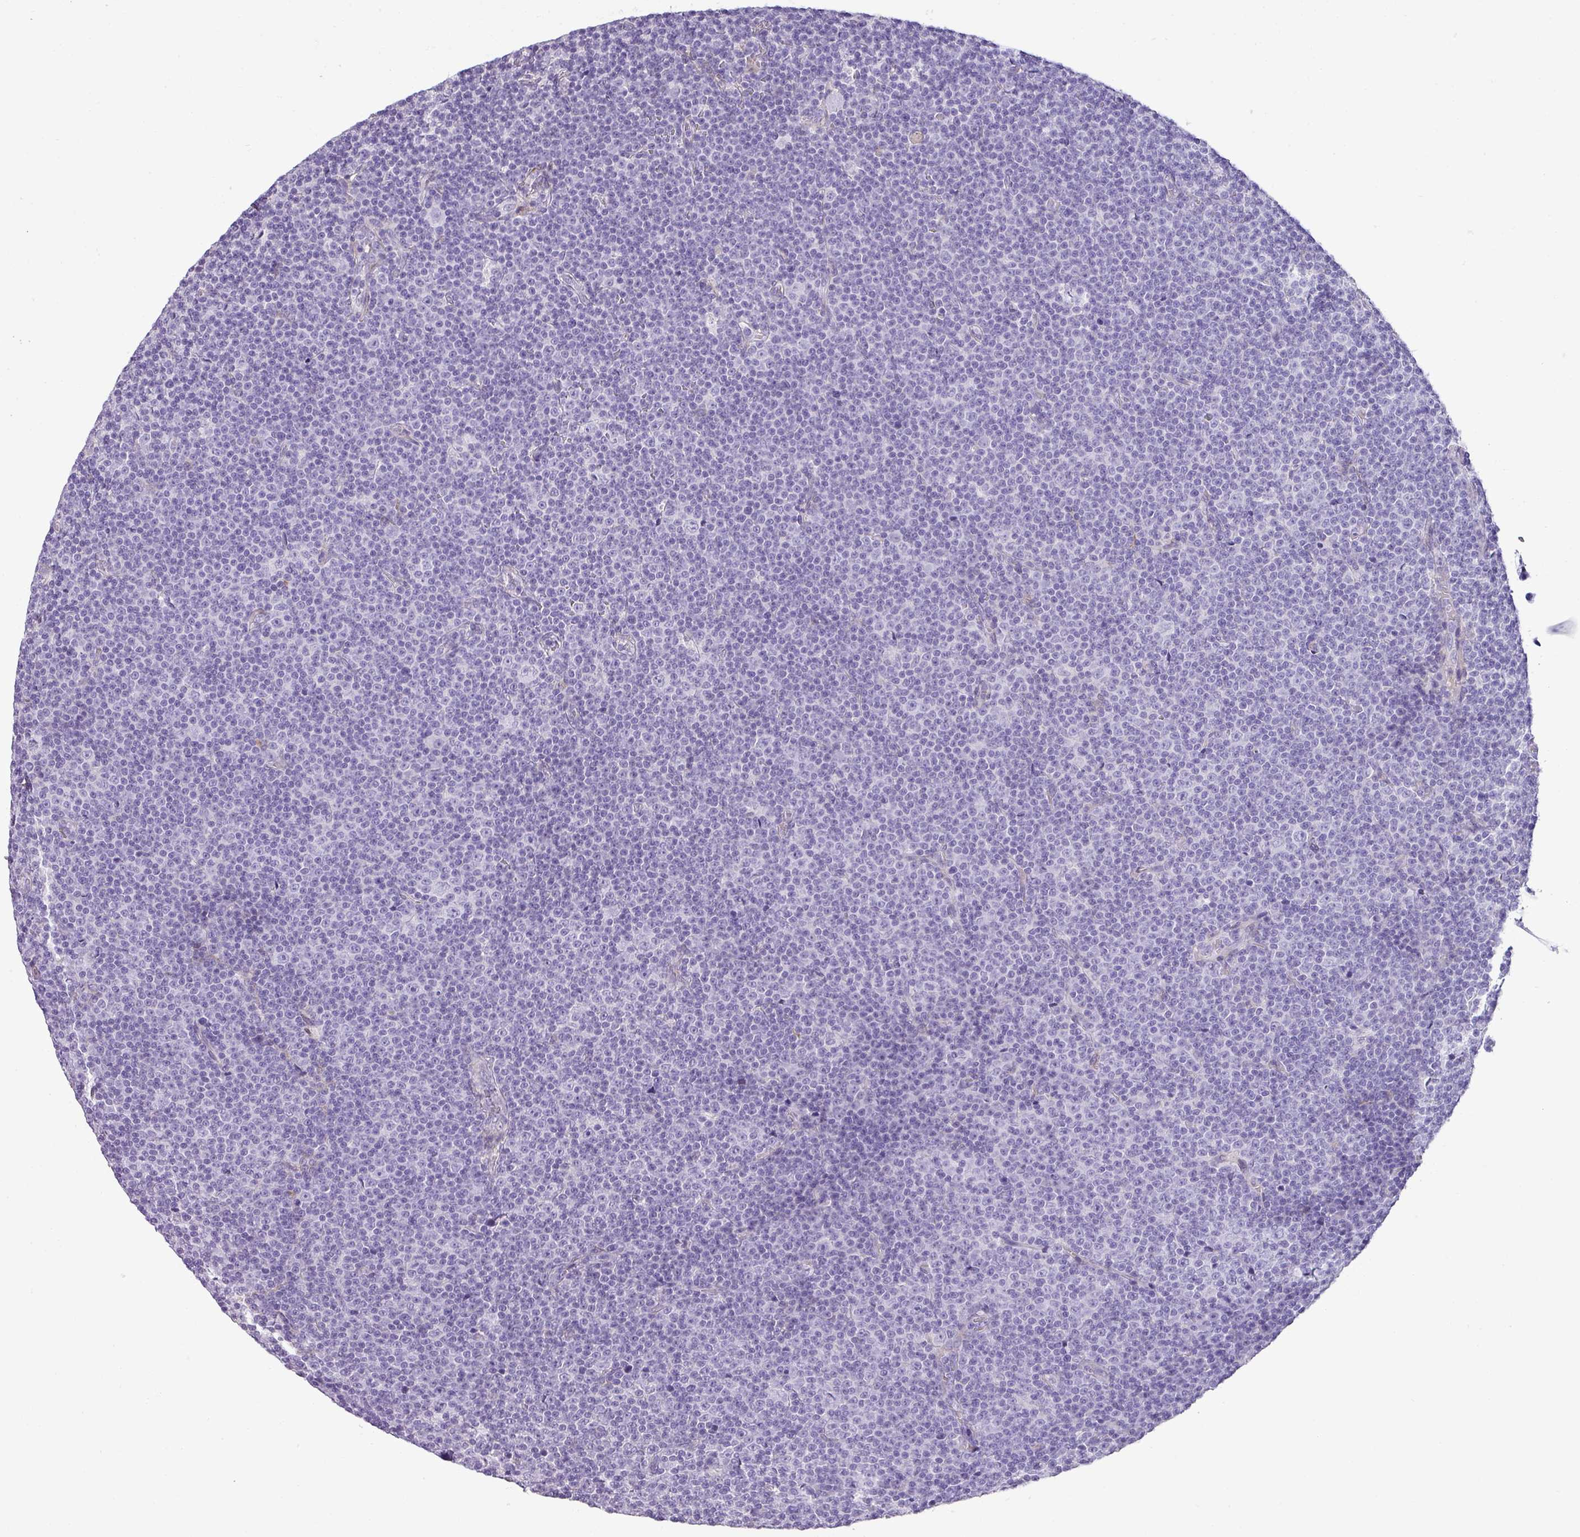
{"staining": {"intensity": "negative", "quantity": "none", "location": "none"}, "tissue": "lymphoma", "cell_type": "Tumor cells", "image_type": "cancer", "snomed": [{"axis": "morphology", "description": "Malignant lymphoma, non-Hodgkin's type, Low grade"}, {"axis": "topography", "description": "Lymph node"}], "caption": "Tumor cells are negative for protein expression in human malignant lymphoma, non-Hodgkin's type (low-grade).", "gene": "PARD6G", "patient": {"sex": "female", "age": 67}}